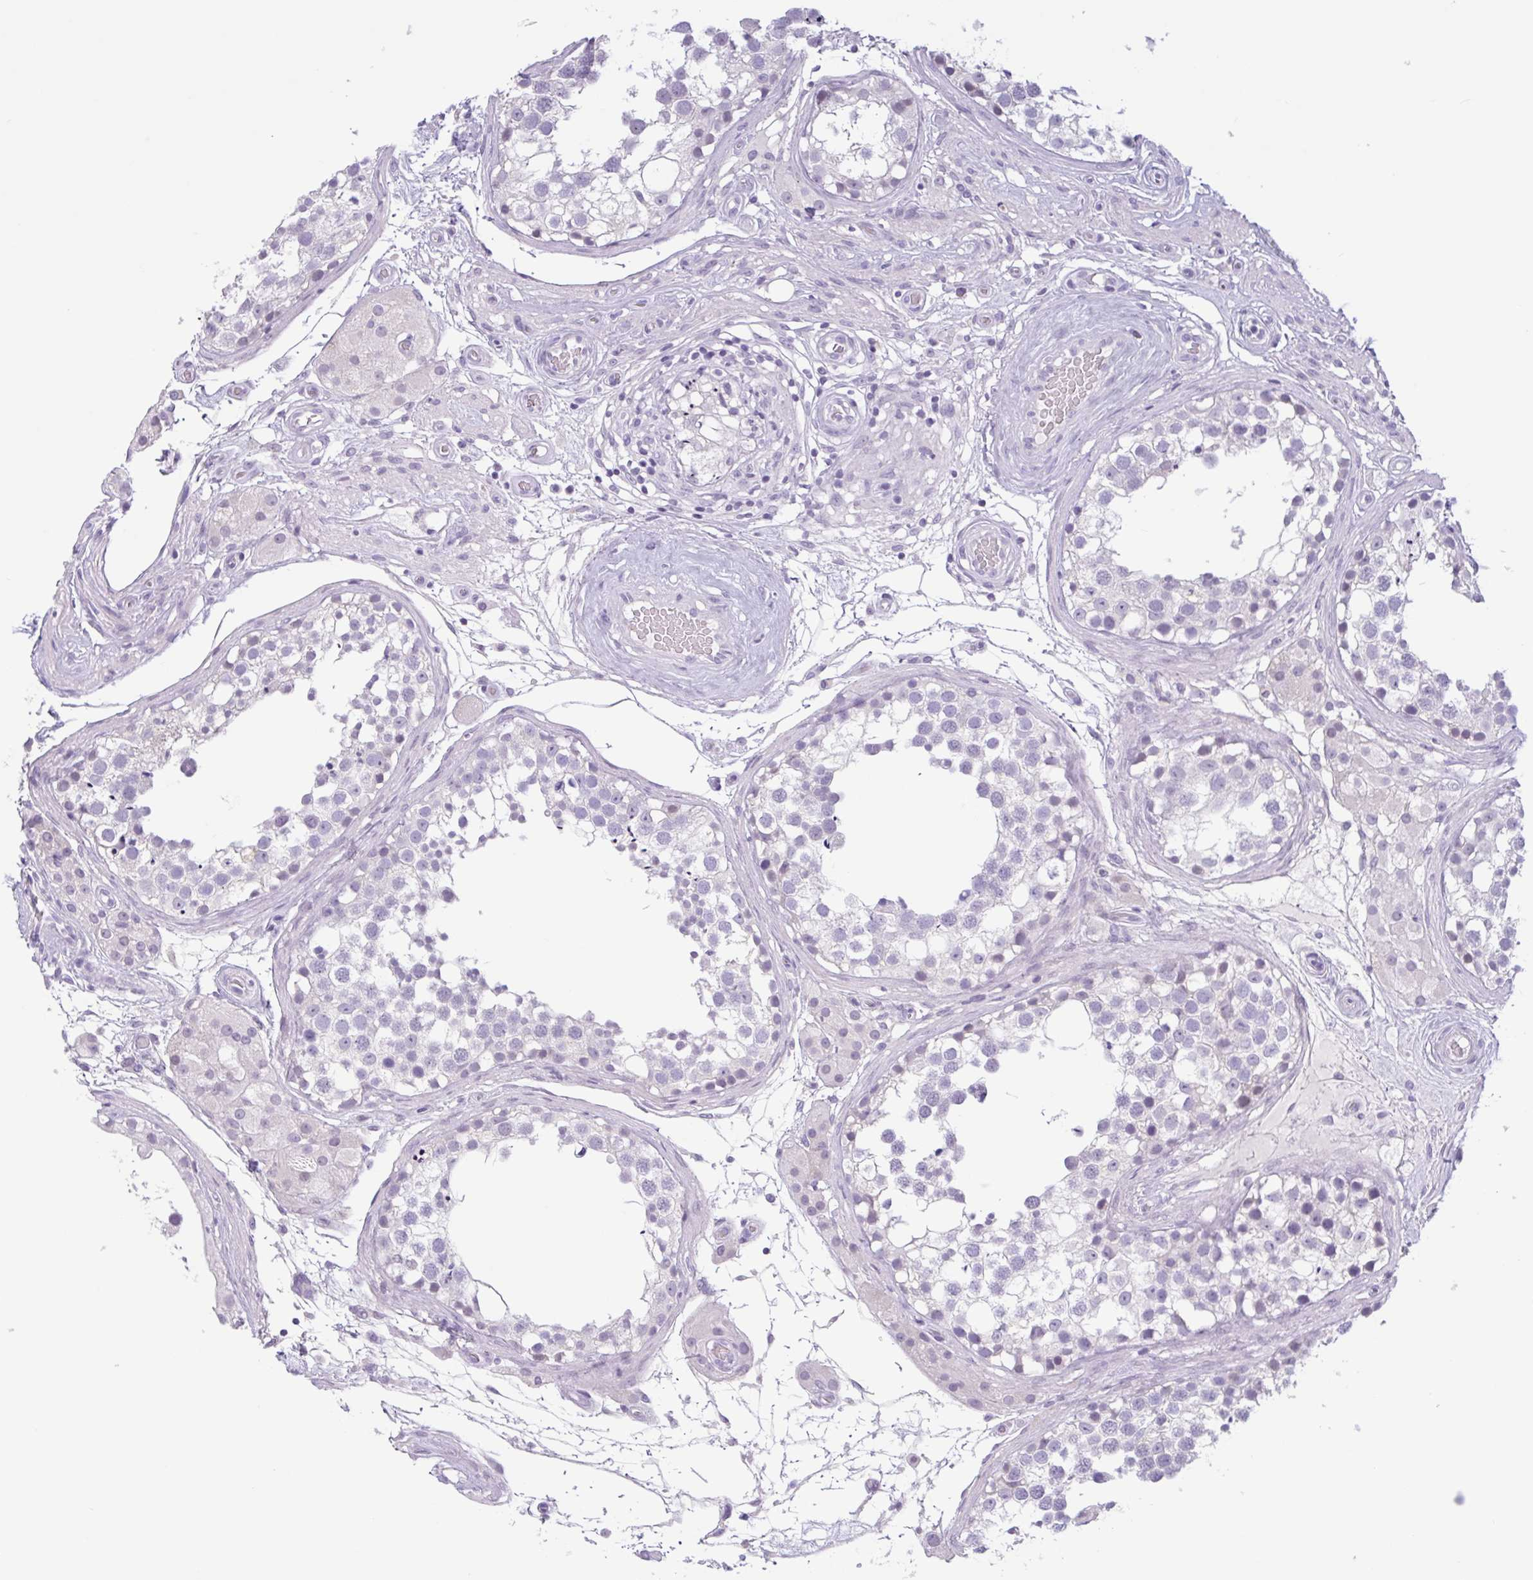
{"staining": {"intensity": "negative", "quantity": "none", "location": "none"}, "tissue": "testis", "cell_type": "Cells in seminiferous ducts", "image_type": "normal", "snomed": [{"axis": "morphology", "description": "Normal tissue, NOS"}, {"axis": "morphology", "description": "Seminoma, NOS"}, {"axis": "topography", "description": "Testis"}], "caption": "Human testis stained for a protein using IHC displays no expression in cells in seminiferous ducts.", "gene": "CTSE", "patient": {"sex": "male", "age": 65}}